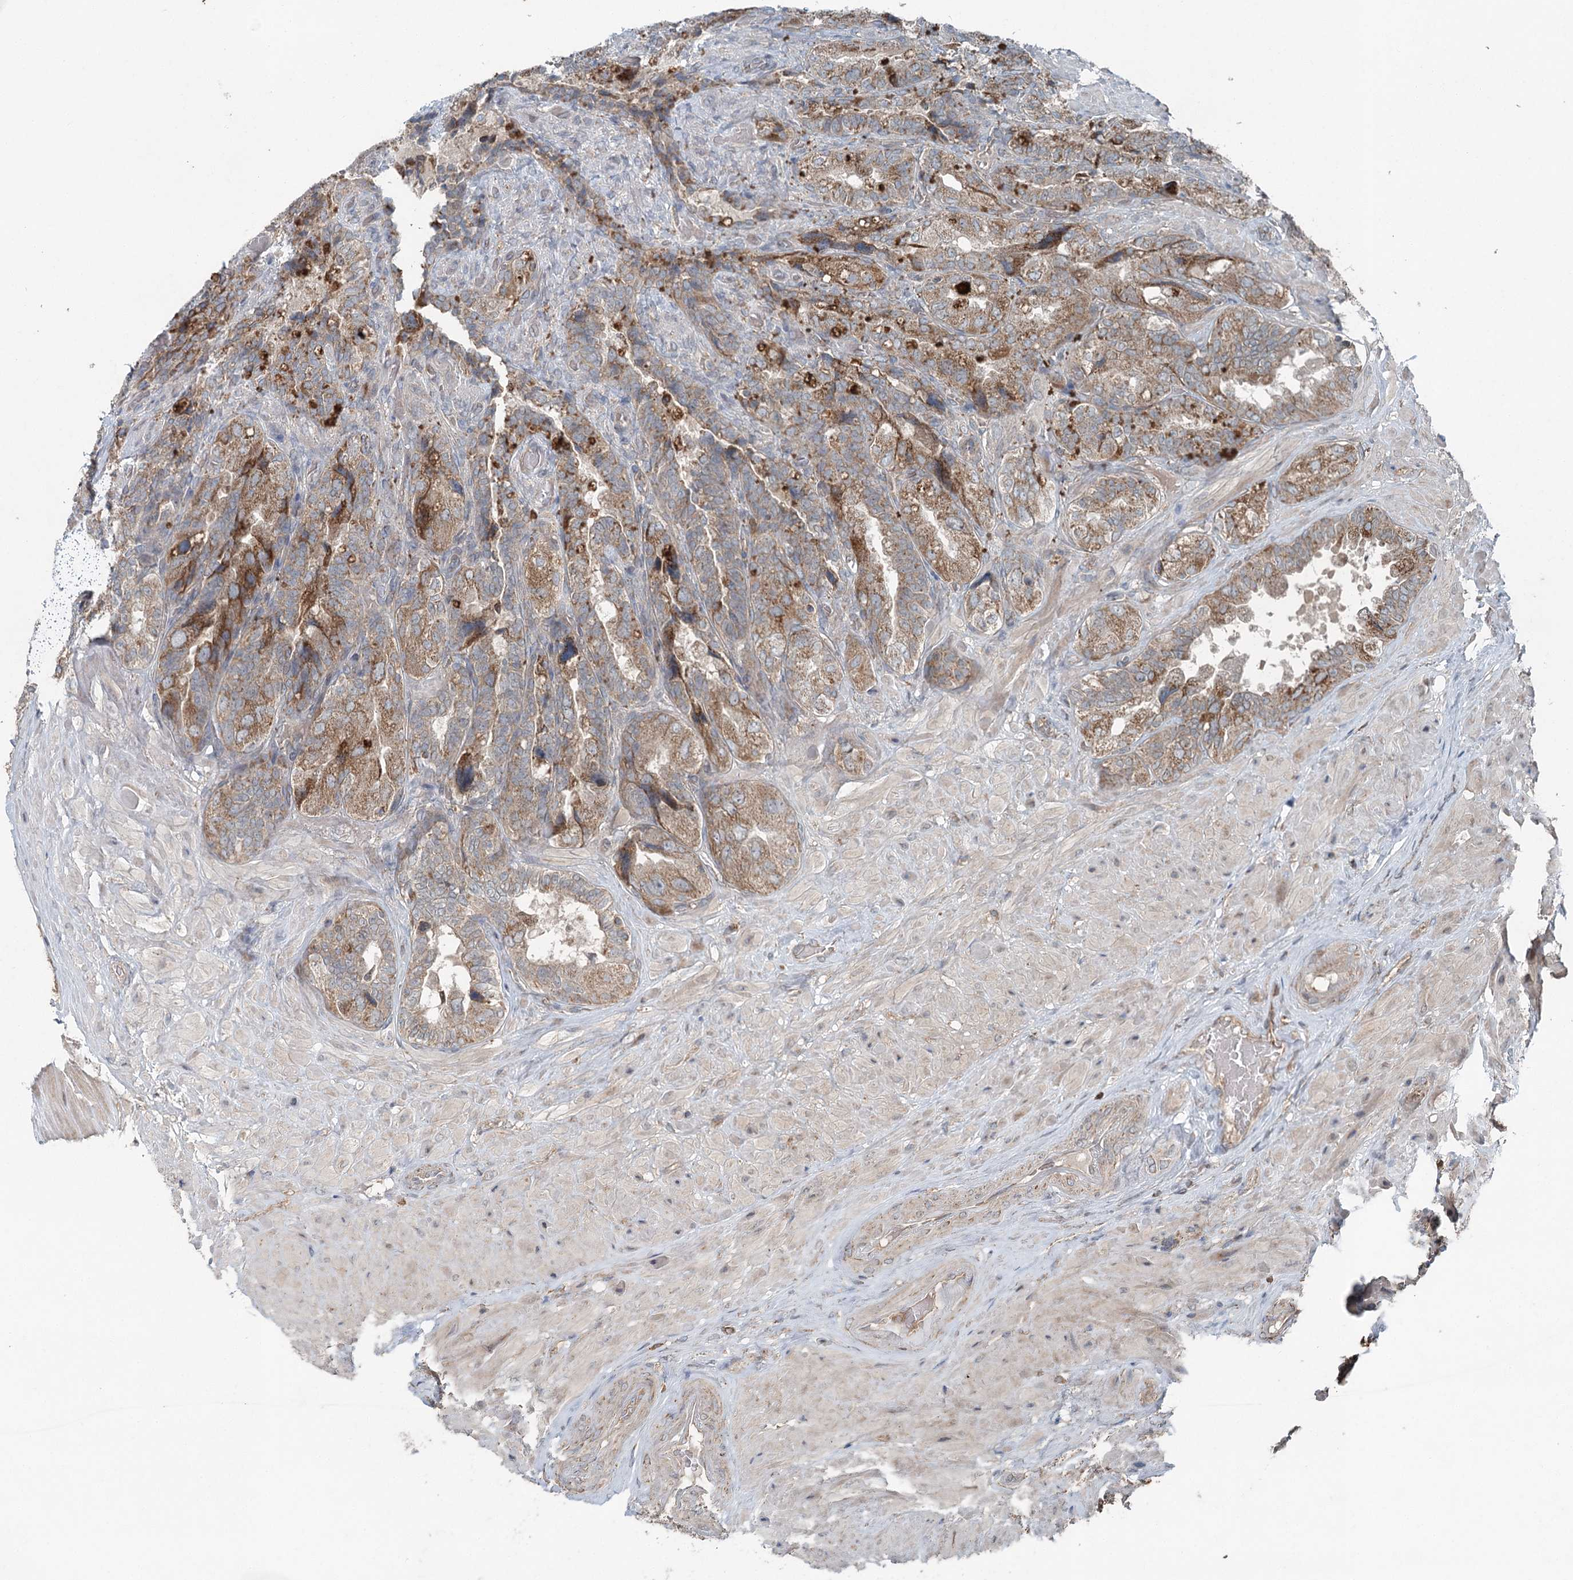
{"staining": {"intensity": "moderate", "quantity": ">75%", "location": "cytoplasmic/membranous"}, "tissue": "seminal vesicle", "cell_type": "Glandular cells", "image_type": "normal", "snomed": [{"axis": "morphology", "description": "Normal tissue, NOS"}, {"axis": "topography", "description": "Prostate and seminal vesicle, NOS"}, {"axis": "topography", "description": "Prostate"}, {"axis": "topography", "description": "Seminal veicle"}], "caption": "An IHC histopathology image of benign tissue is shown. Protein staining in brown labels moderate cytoplasmic/membranous positivity in seminal vesicle within glandular cells.", "gene": "SKIC3", "patient": {"sex": "male", "age": 67}}